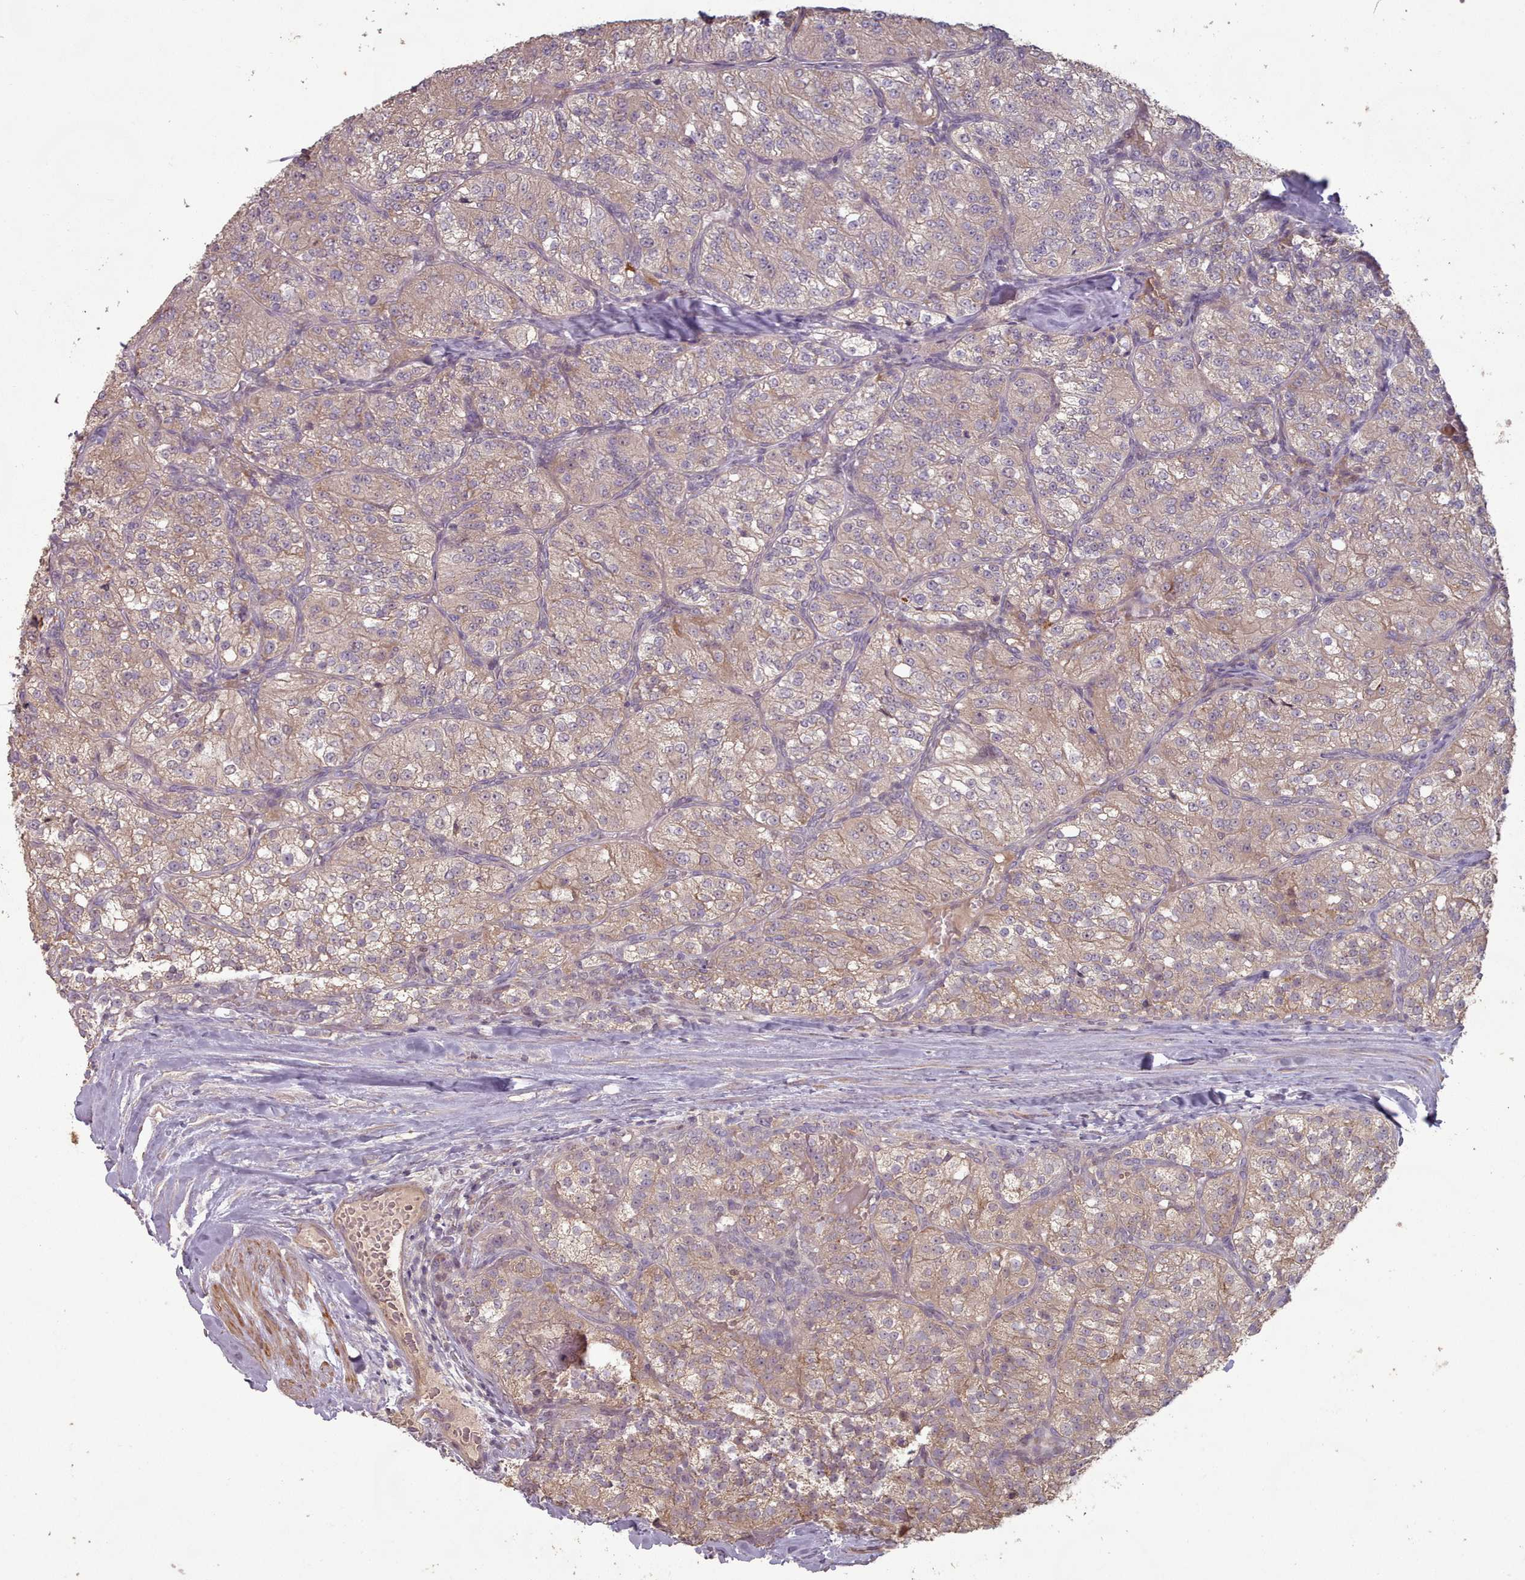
{"staining": {"intensity": "moderate", "quantity": "25%-75%", "location": "cytoplasmic/membranous"}, "tissue": "renal cancer", "cell_type": "Tumor cells", "image_type": "cancer", "snomed": [{"axis": "morphology", "description": "Adenocarcinoma, NOS"}, {"axis": "topography", "description": "Kidney"}], "caption": "Renal adenocarcinoma tissue displays moderate cytoplasmic/membranous positivity in approximately 25%-75% of tumor cells (DAB (3,3'-diaminobenzidine) = brown stain, brightfield microscopy at high magnification).", "gene": "ERCC6L", "patient": {"sex": "female", "age": 63}}